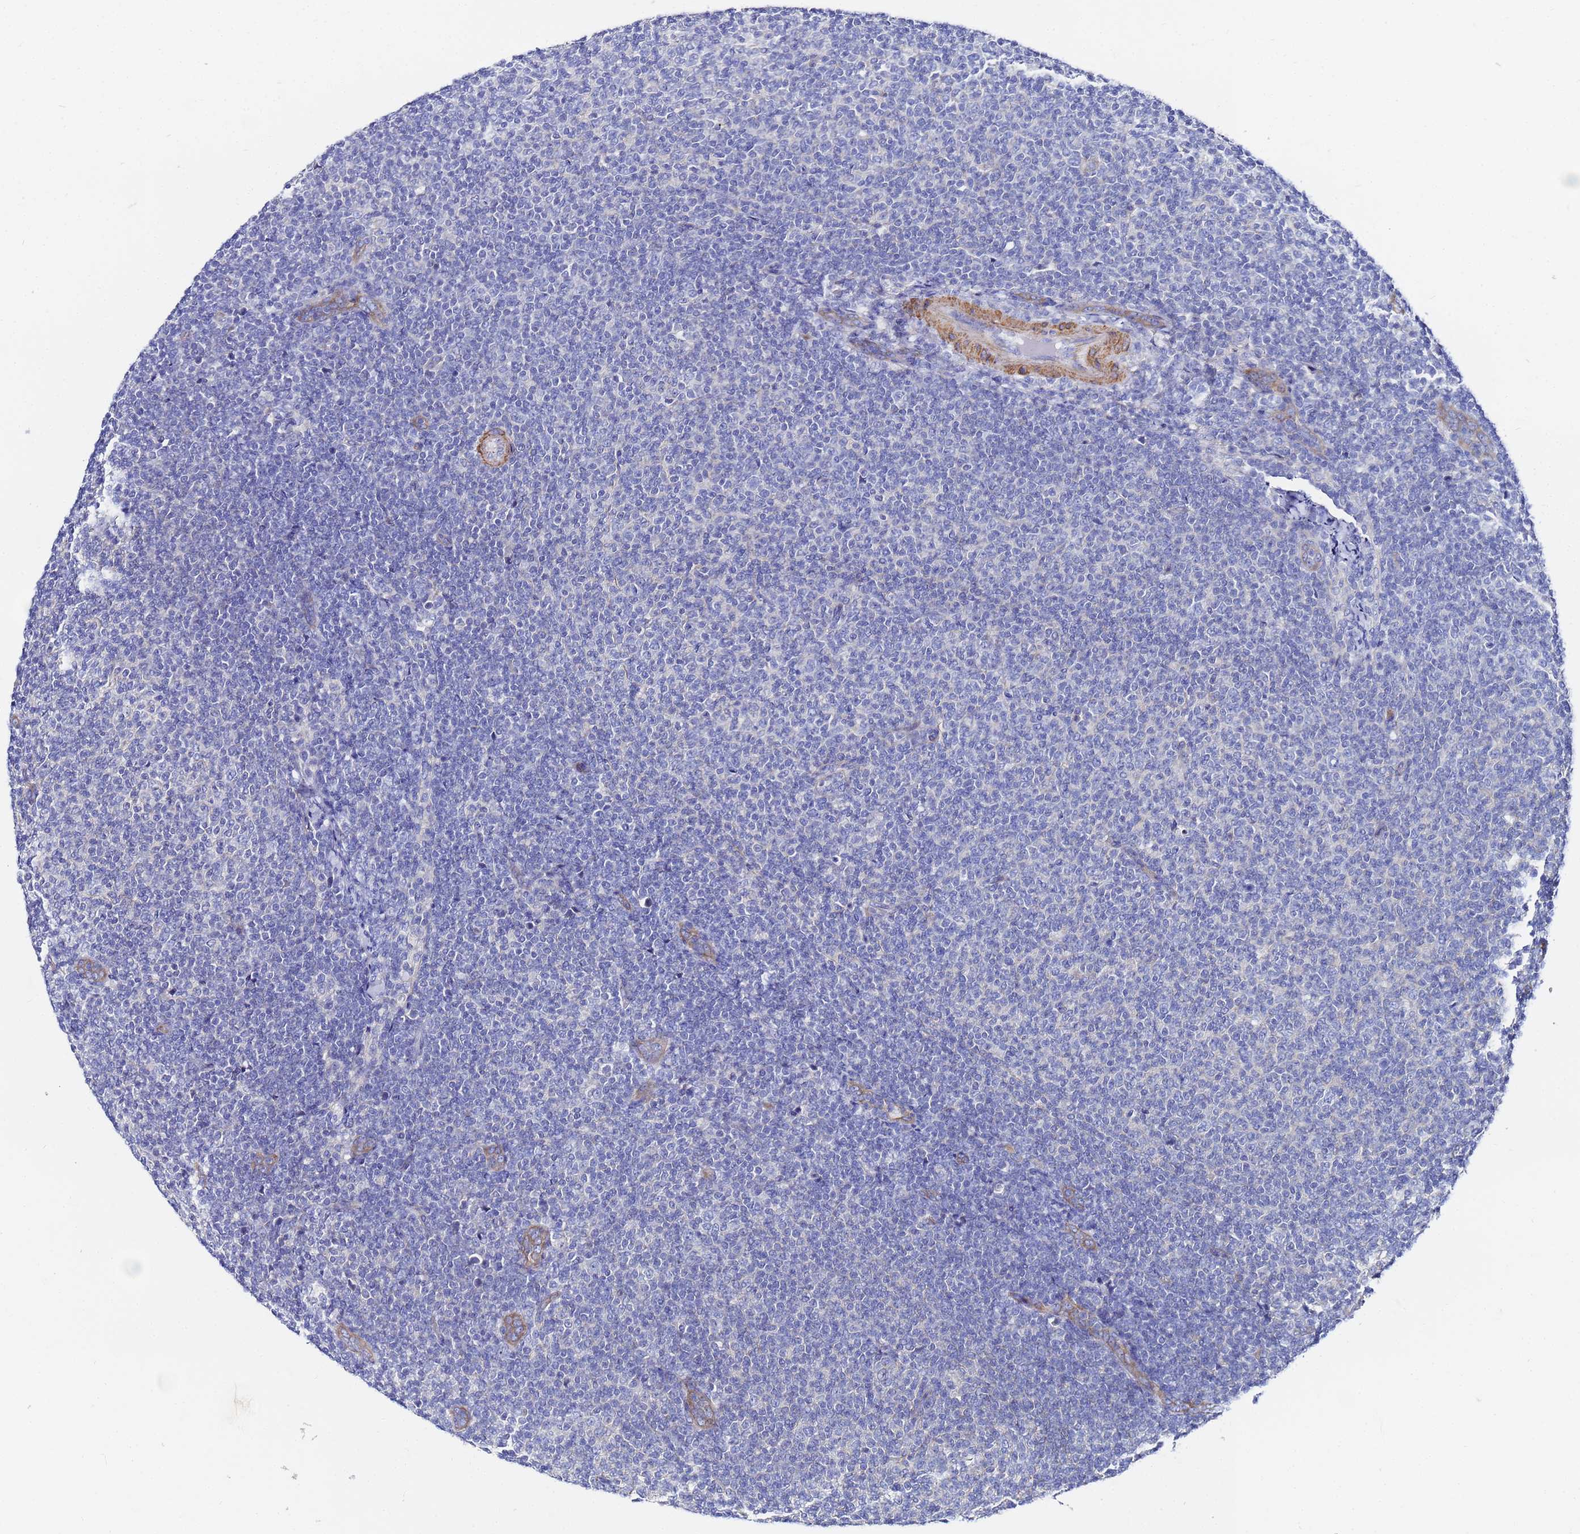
{"staining": {"intensity": "negative", "quantity": "none", "location": "none"}, "tissue": "lymphoma", "cell_type": "Tumor cells", "image_type": "cancer", "snomed": [{"axis": "morphology", "description": "Malignant lymphoma, non-Hodgkin's type, Low grade"}, {"axis": "topography", "description": "Lymph node"}], "caption": "IHC image of neoplastic tissue: lymphoma stained with DAB demonstrates no significant protein positivity in tumor cells.", "gene": "RAB39B", "patient": {"sex": "male", "age": 66}}